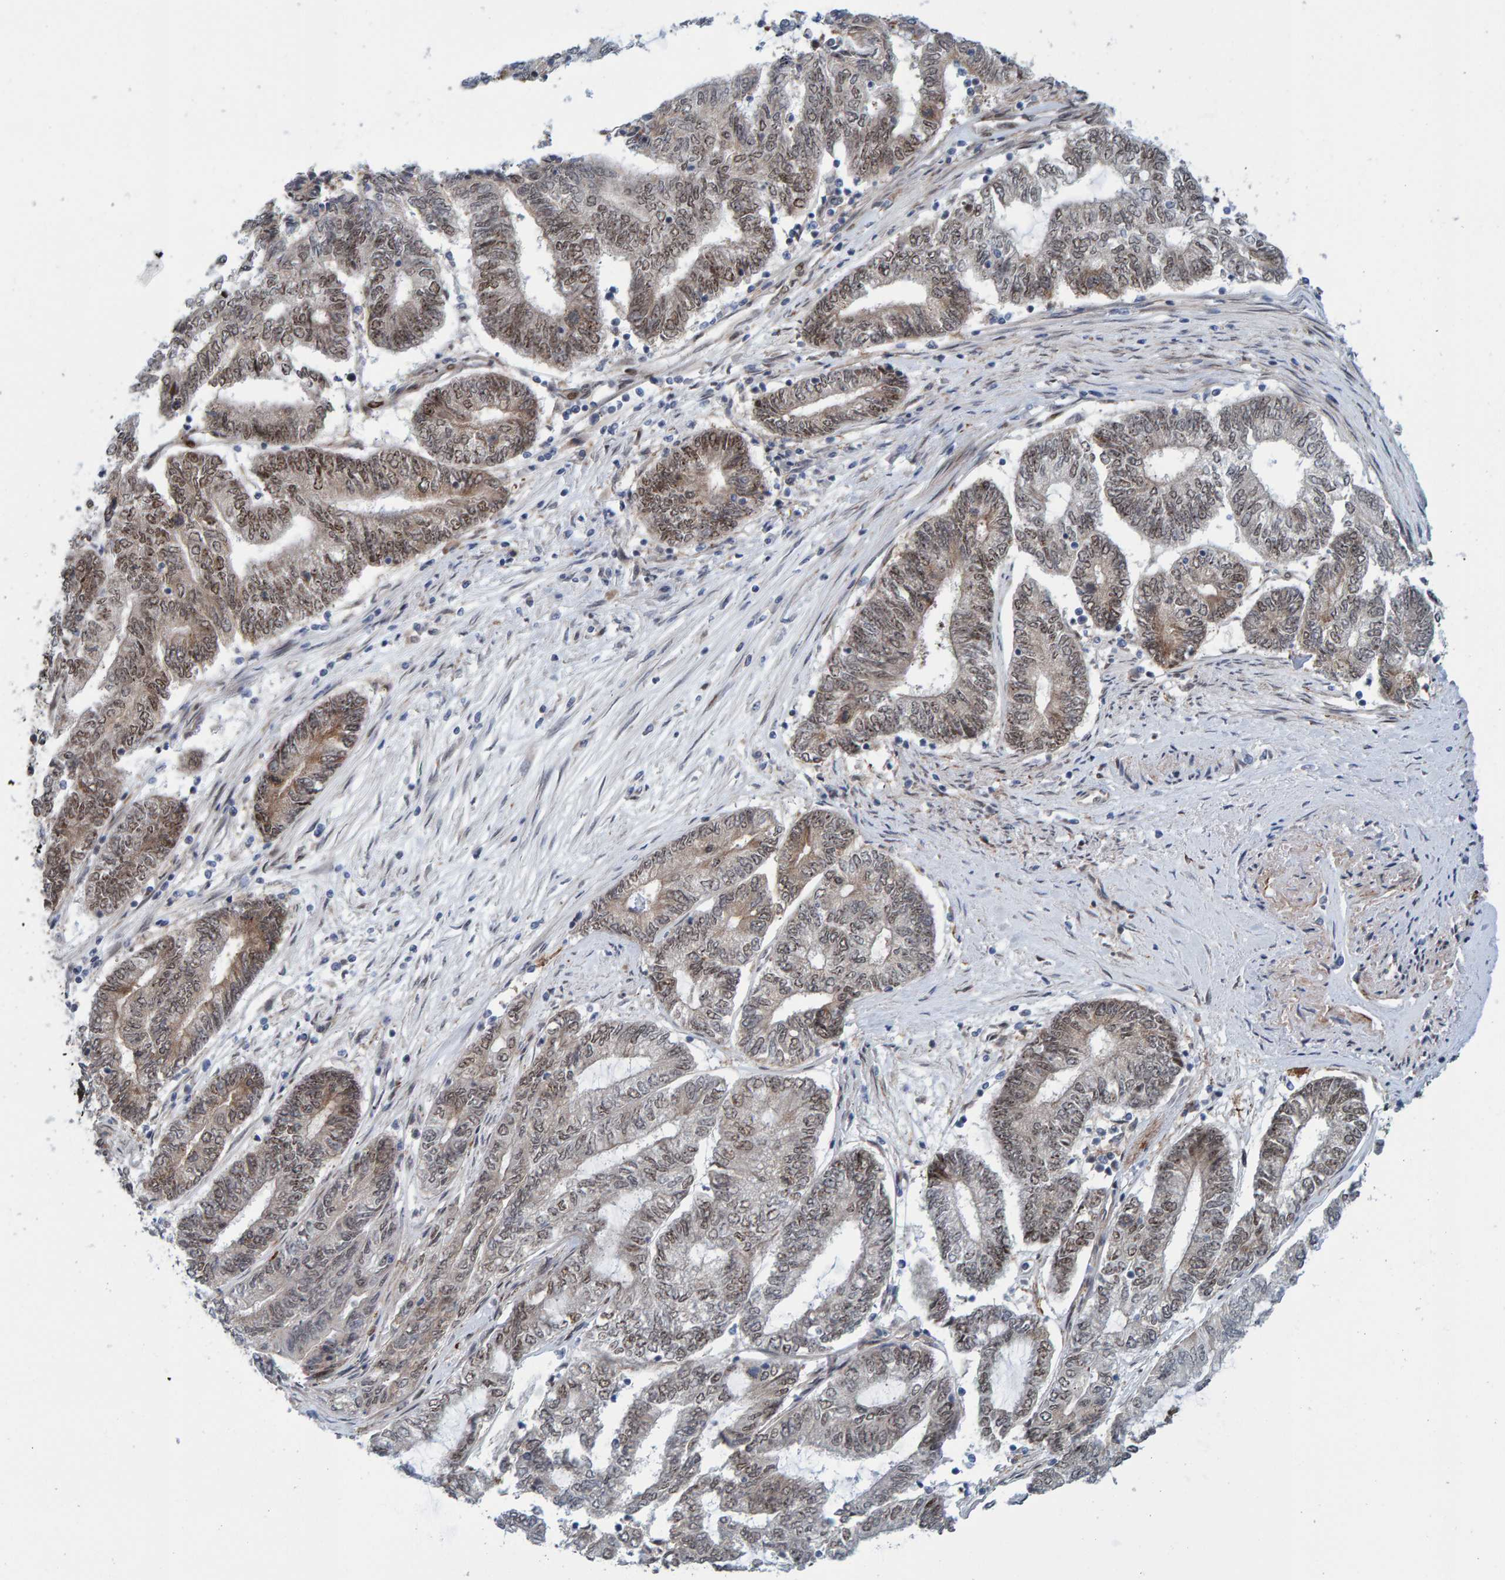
{"staining": {"intensity": "weak", "quantity": "25%-75%", "location": "nuclear"}, "tissue": "endometrial cancer", "cell_type": "Tumor cells", "image_type": "cancer", "snomed": [{"axis": "morphology", "description": "Adenocarcinoma, NOS"}, {"axis": "topography", "description": "Uterus"}, {"axis": "topography", "description": "Endometrium"}], "caption": "Weak nuclear positivity for a protein is identified in about 25%-75% of tumor cells of endometrial cancer using immunohistochemistry (IHC).", "gene": "ZNF366", "patient": {"sex": "female", "age": 70}}